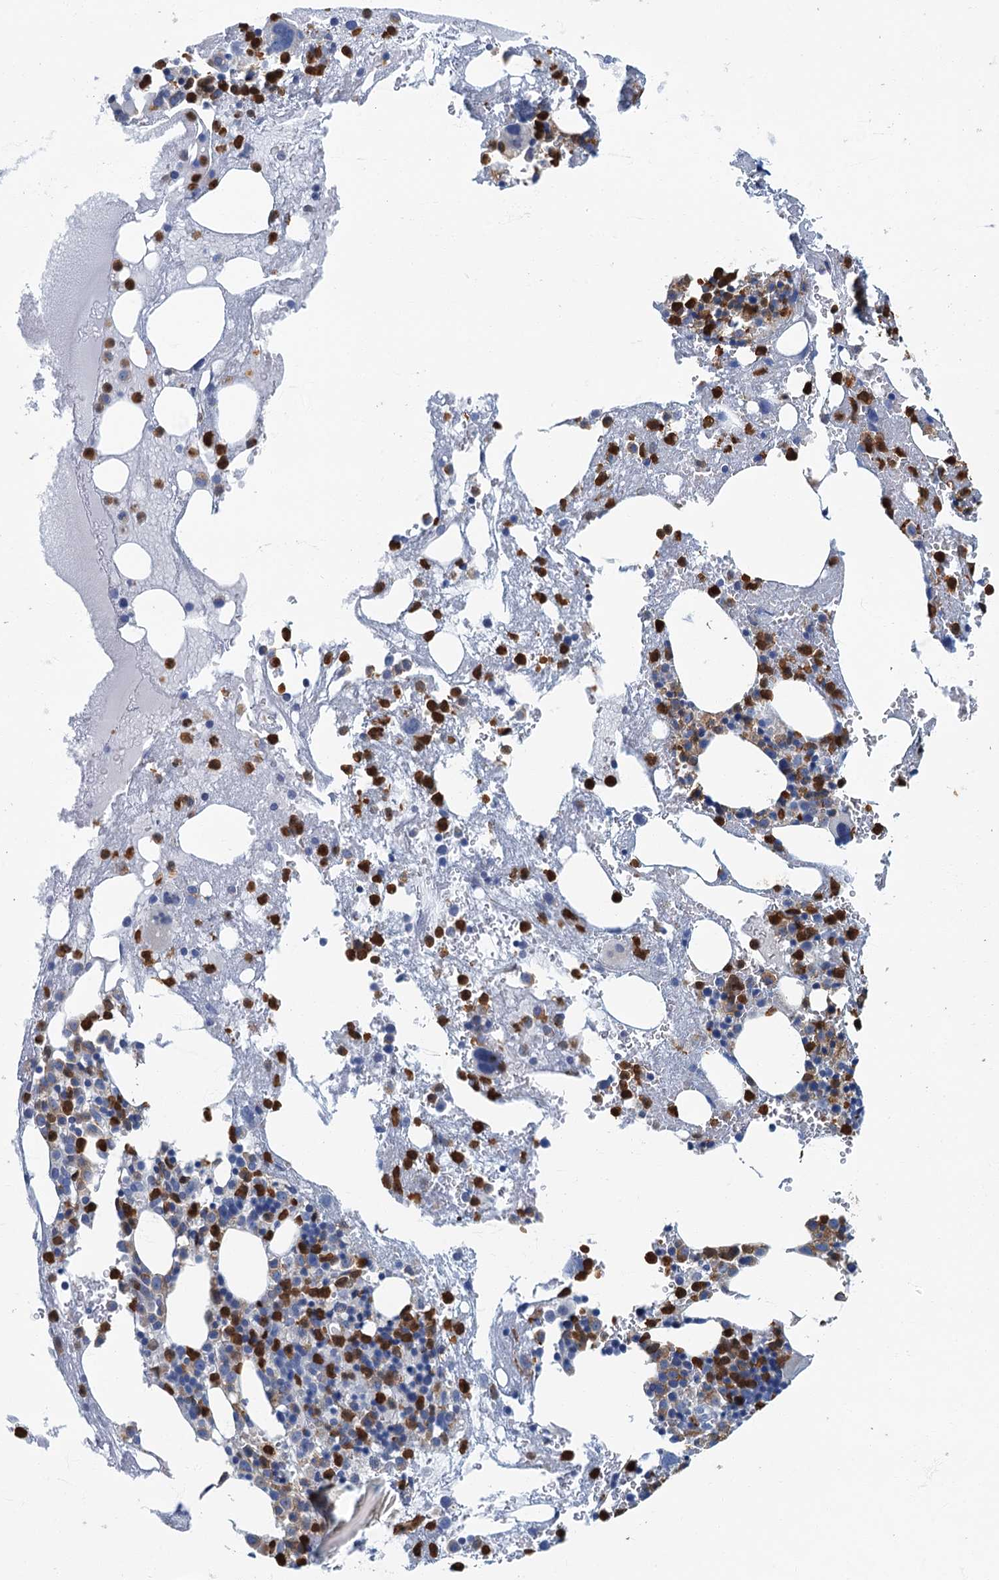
{"staining": {"intensity": "strong", "quantity": "25%-75%", "location": "cytoplasmic/membranous"}, "tissue": "bone marrow", "cell_type": "Hematopoietic cells", "image_type": "normal", "snomed": [{"axis": "morphology", "description": "Normal tissue, NOS"}, {"axis": "topography", "description": "Bone marrow"}], "caption": "Human bone marrow stained for a protein (brown) displays strong cytoplasmic/membranous positive positivity in approximately 25%-75% of hematopoietic cells.", "gene": "ANKDD1A", "patient": {"sex": "male", "age": 61}}